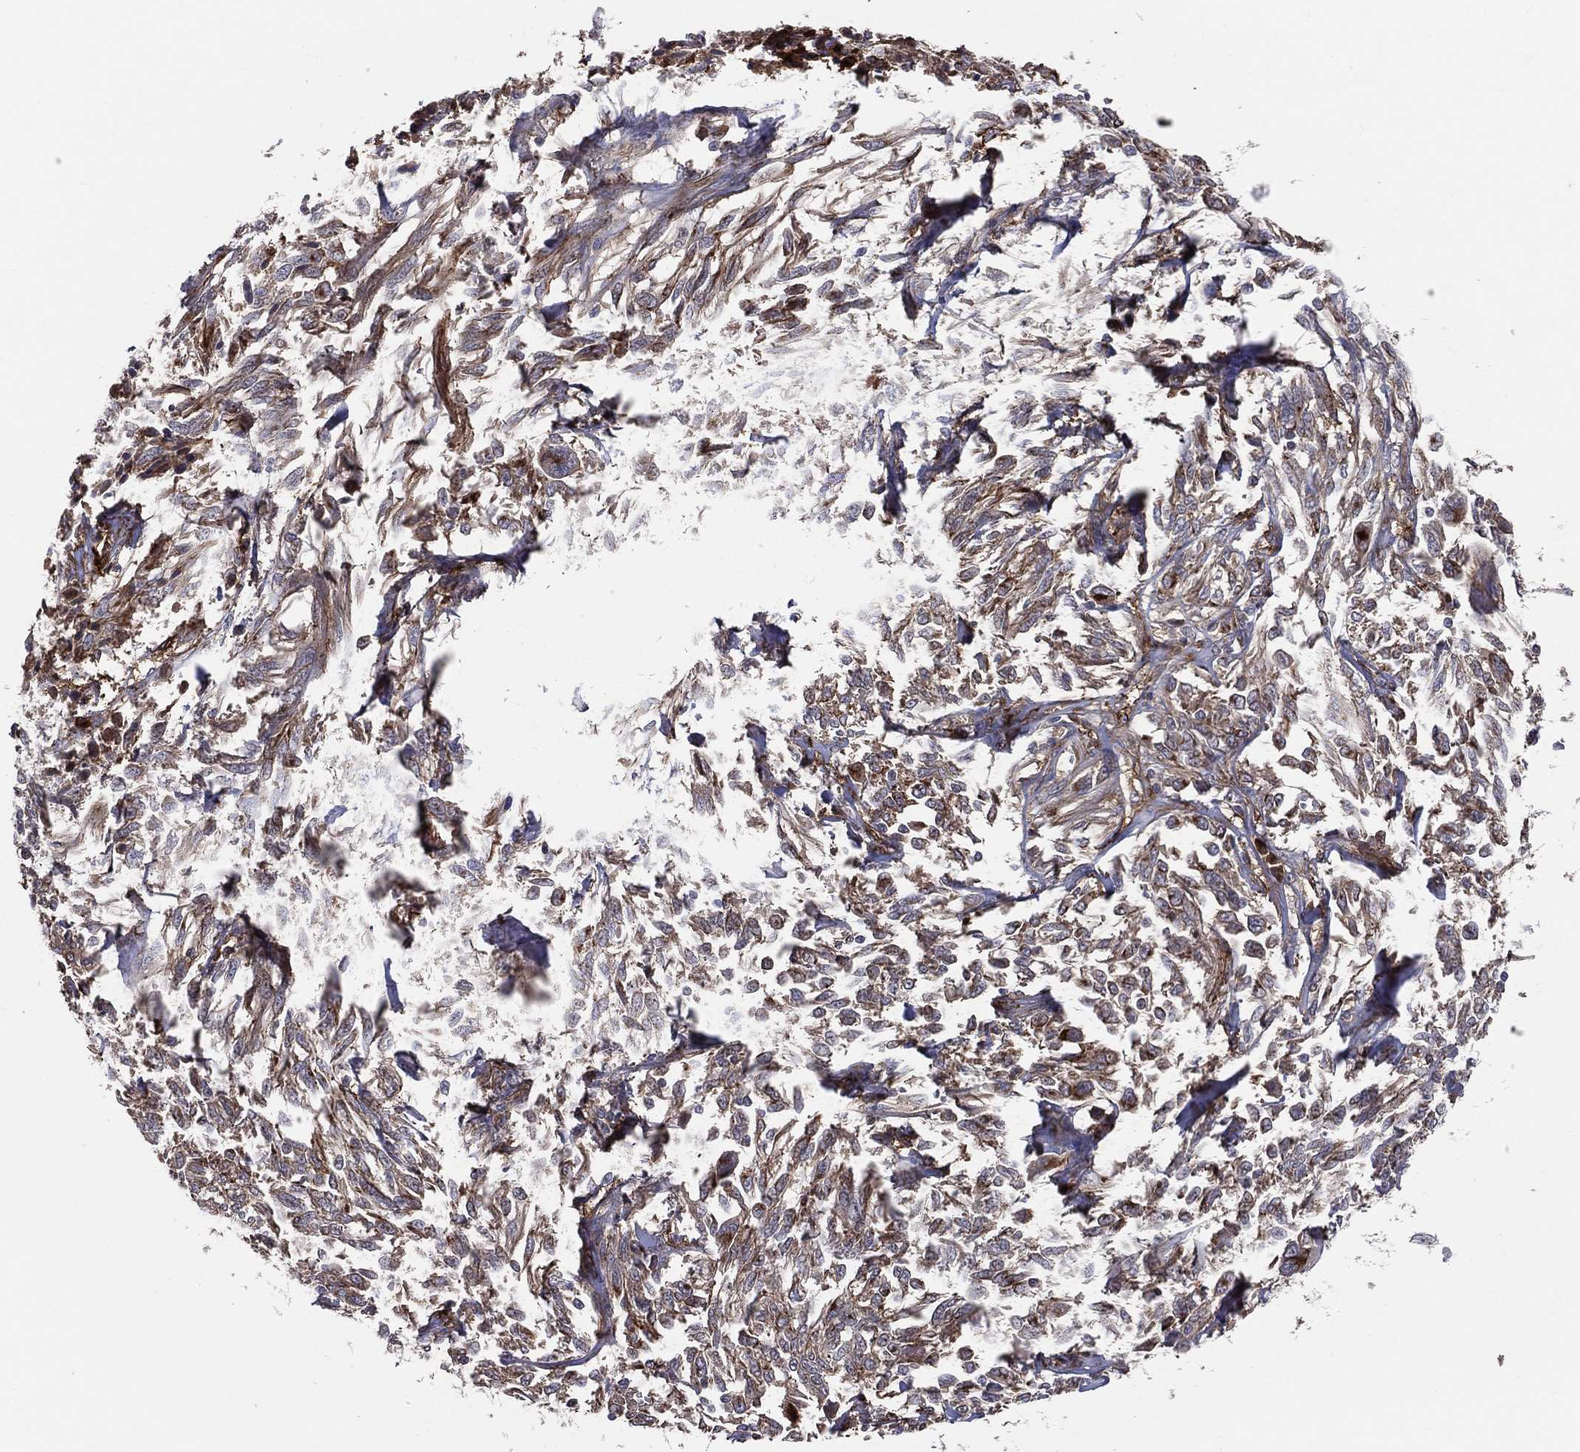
{"staining": {"intensity": "moderate", "quantity": ">75%", "location": "cytoplasmic/membranous"}, "tissue": "melanoma", "cell_type": "Tumor cells", "image_type": "cancer", "snomed": [{"axis": "morphology", "description": "Malignant melanoma, NOS"}, {"axis": "topography", "description": "Skin"}], "caption": "Moderate cytoplasmic/membranous protein positivity is appreciated in approximately >75% of tumor cells in malignant melanoma. The staining was performed using DAB to visualize the protein expression in brown, while the nuclei were stained in blue with hematoxylin (Magnification: 20x).", "gene": "ENTPD1", "patient": {"sex": "female", "age": 91}}